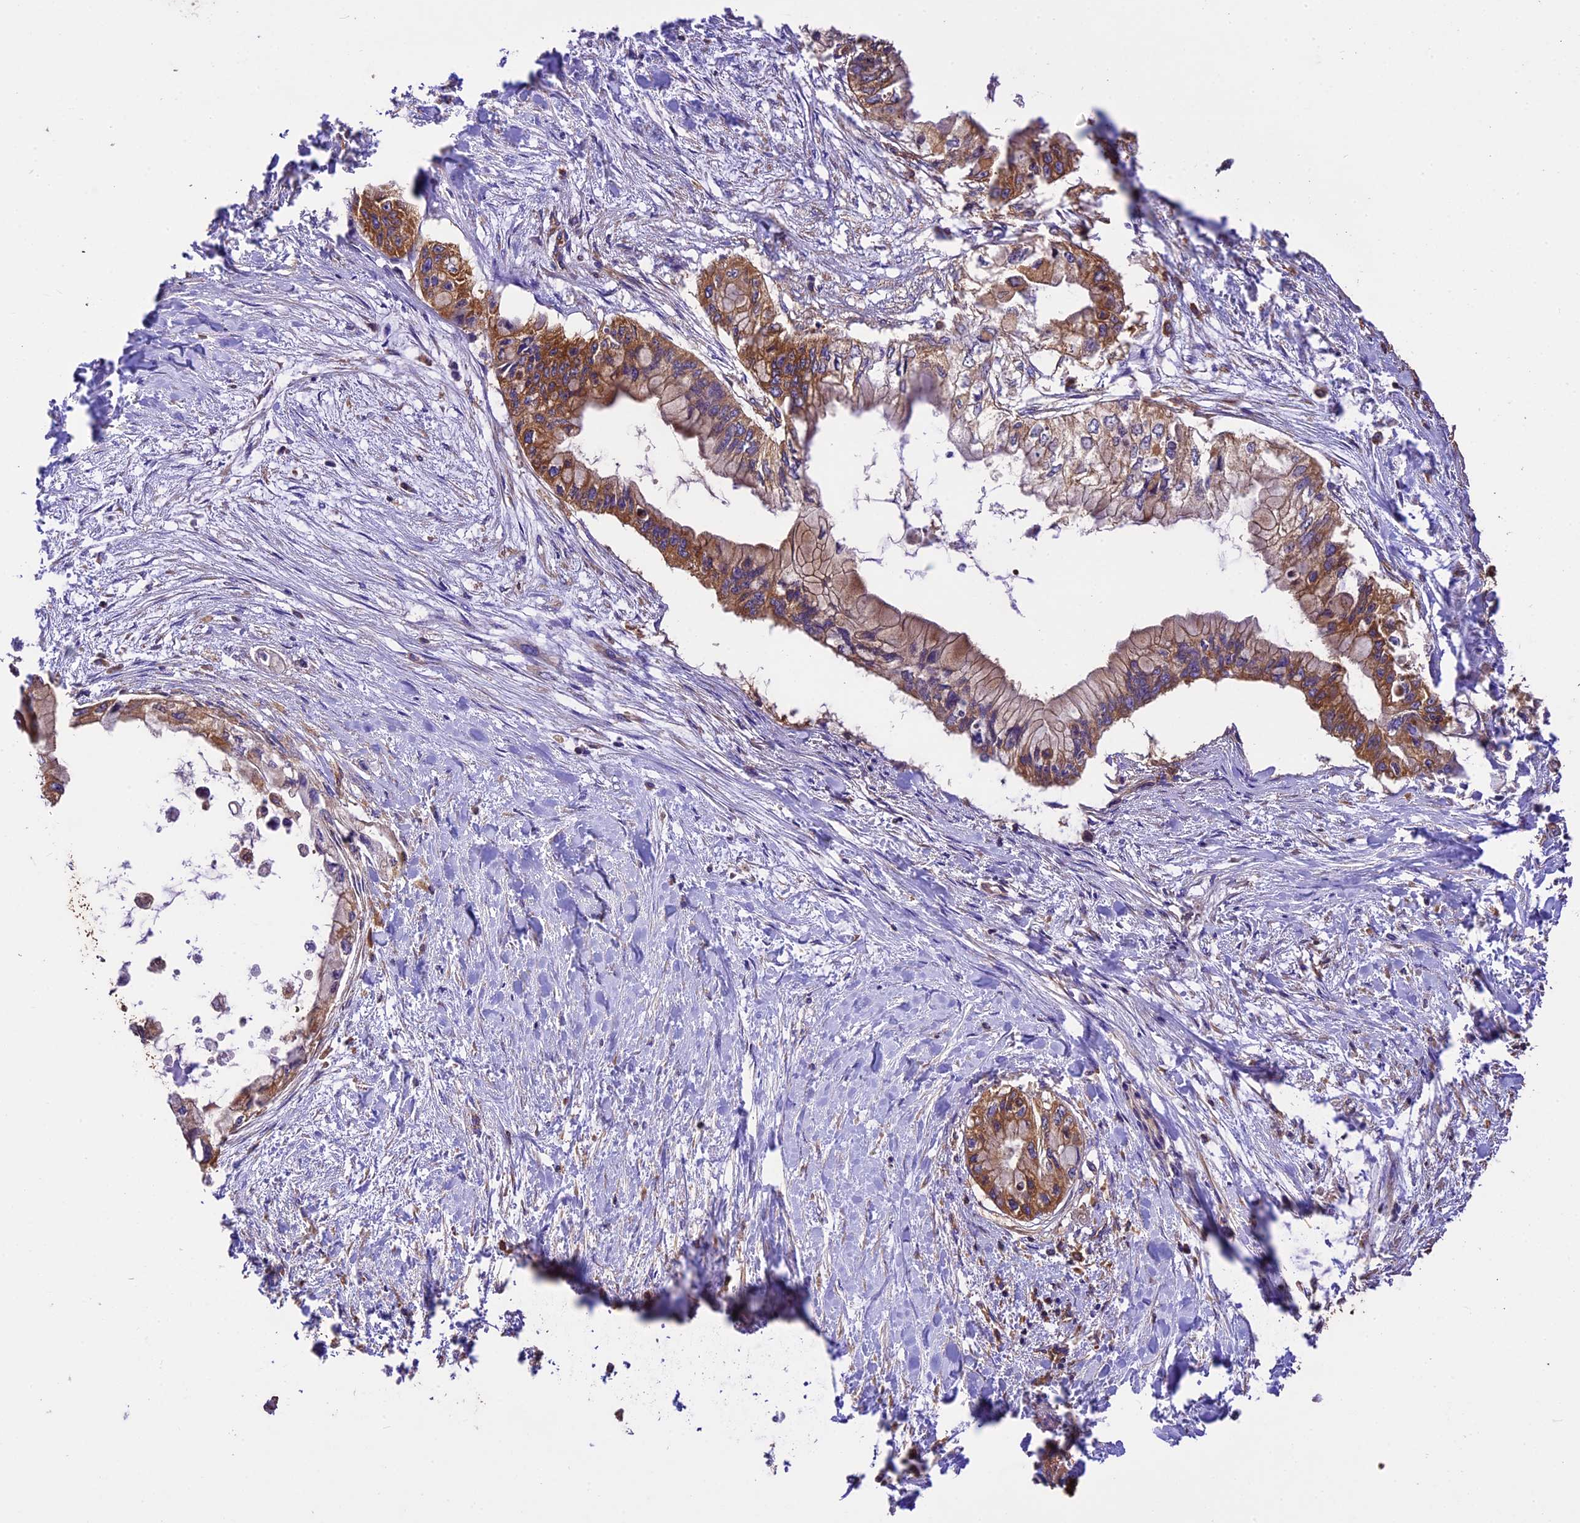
{"staining": {"intensity": "moderate", "quantity": "25%-75%", "location": "cytoplasmic/membranous"}, "tissue": "pancreatic cancer", "cell_type": "Tumor cells", "image_type": "cancer", "snomed": [{"axis": "morphology", "description": "Adenocarcinoma, NOS"}, {"axis": "topography", "description": "Pancreas"}], "caption": "Immunohistochemical staining of pancreatic adenocarcinoma reveals medium levels of moderate cytoplasmic/membranous positivity in approximately 25%-75% of tumor cells.", "gene": "KARS1", "patient": {"sex": "male", "age": 48}}